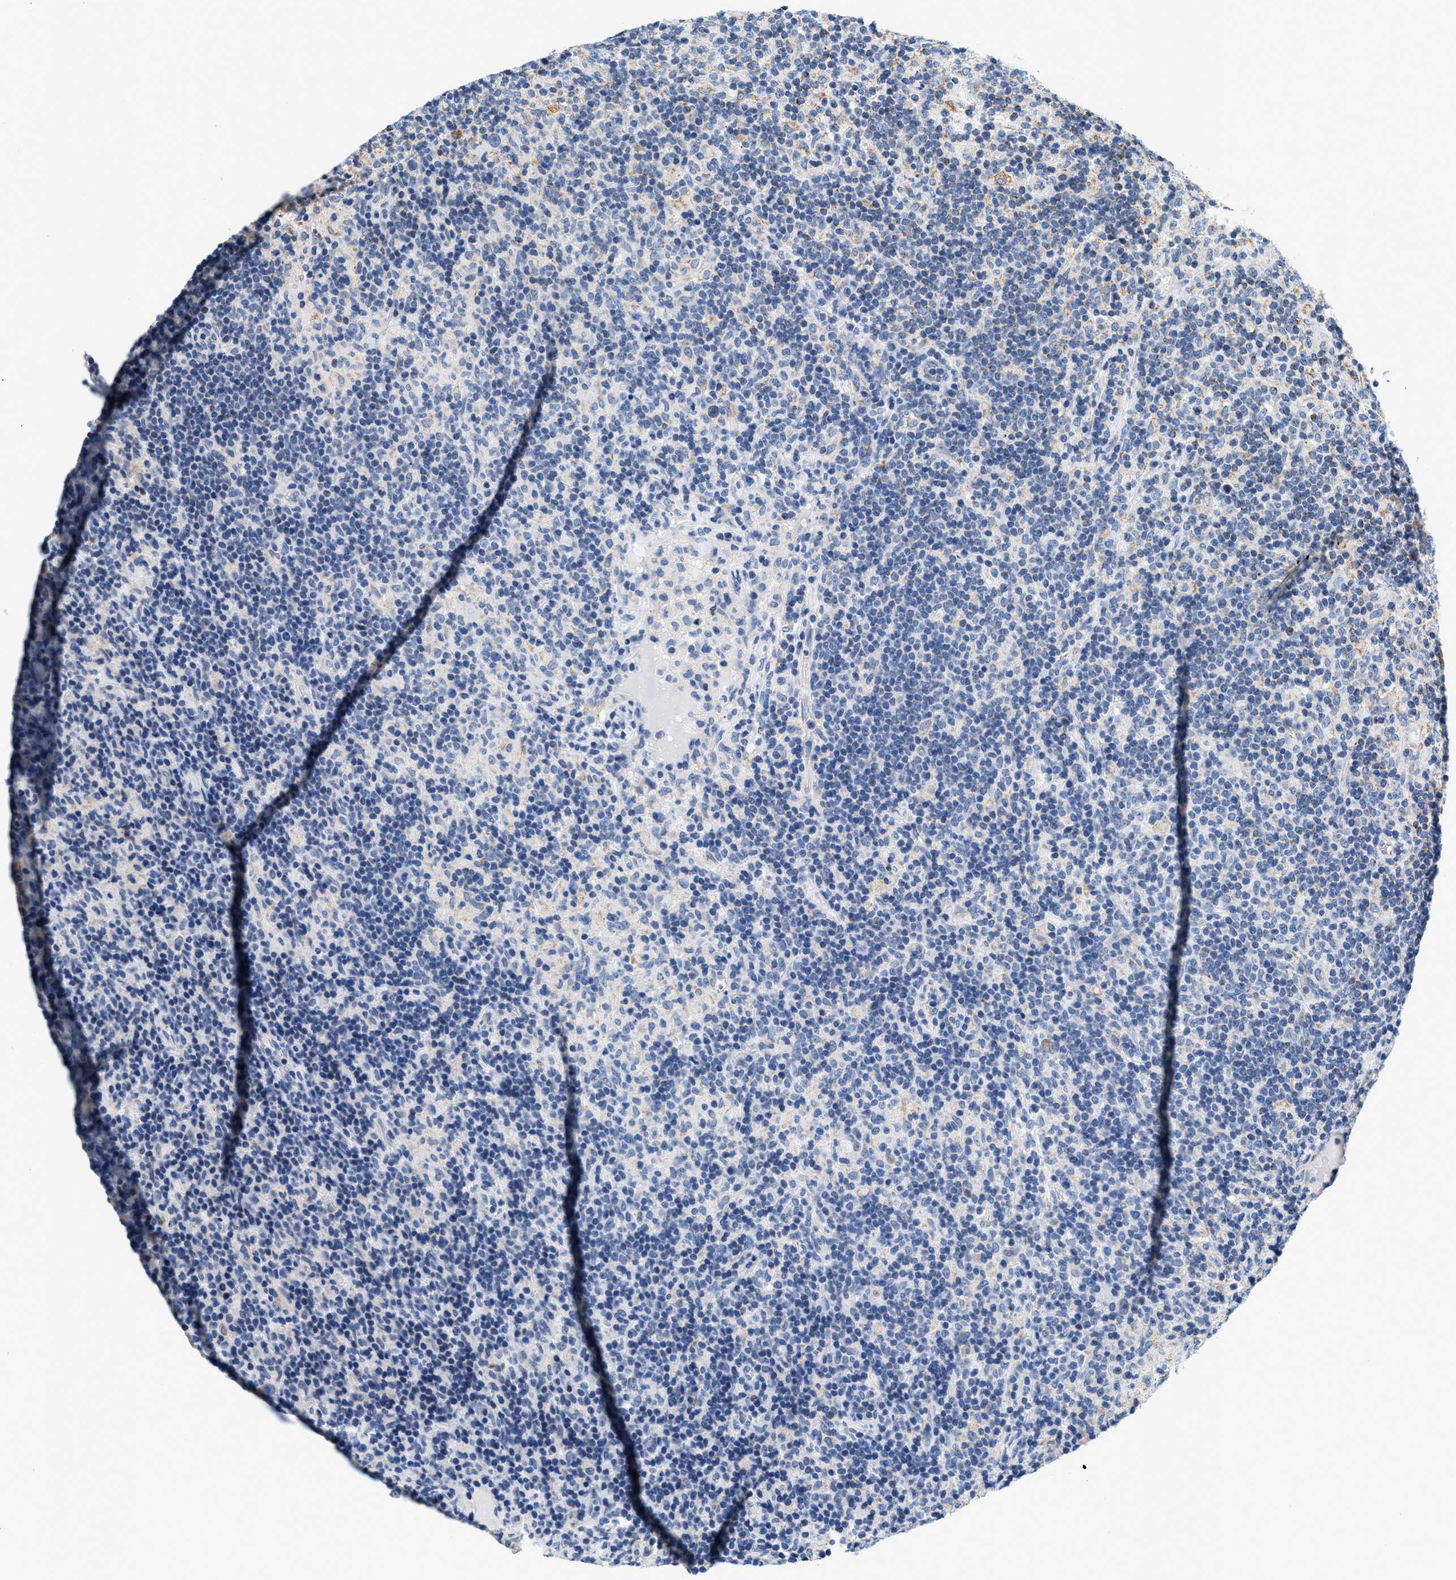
{"staining": {"intensity": "negative", "quantity": "none", "location": "none"}, "tissue": "lymphoma", "cell_type": "Tumor cells", "image_type": "cancer", "snomed": [{"axis": "morphology", "description": "Hodgkin's disease, NOS"}, {"axis": "topography", "description": "Lymph node"}], "caption": "Image shows no protein positivity in tumor cells of Hodgkin's disease tissue.", "gene": "KCNJ5", "patient": {"sex": "male", "age": 70}}